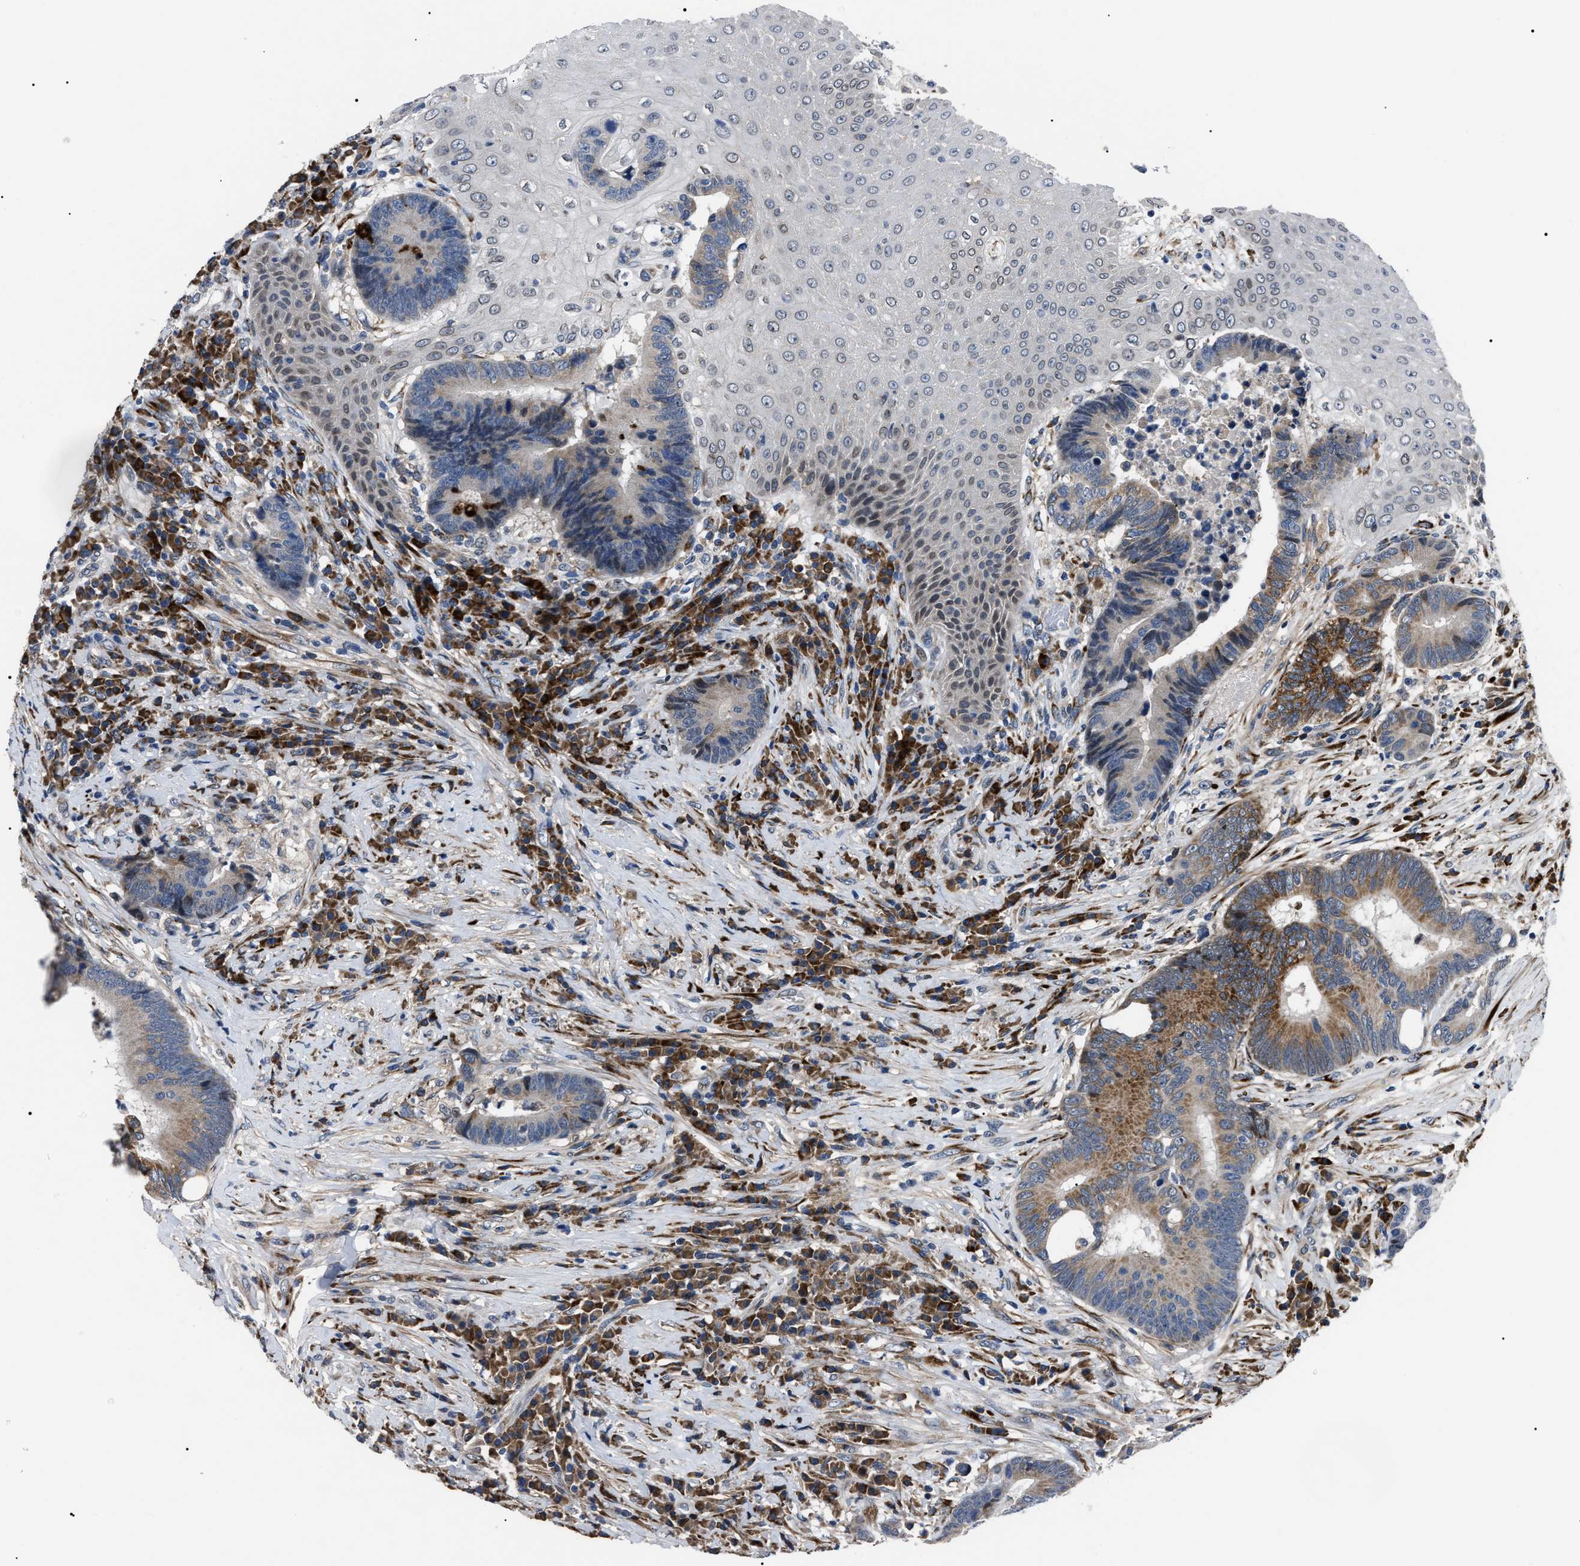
{"staining": {"intensity": "moderate", "quantity": "25%-75%", "location": "cytoplasmic/membranous"}, "tissue": "colorectal cancer", "cell_type": "Tumor cells", "image_type": "cancer", "snomed": [{"axis": "morphology", "description": "Adenocarcinoma, NOS"}, {"axis": "topography", "description": "Rectum"}, {"axis": "topography", "description": "Anal"}], "caption": "High-power microscopy captured an immunohistochemistry histopathology image of colorectal cancer (adenocarcinoma), revealing moderate cytoplasmic/membranous positivity in approximately 25%-75% of tumor cells.", "gene": "LRRC14", "patient": {"sex": "female", "age": 89}}